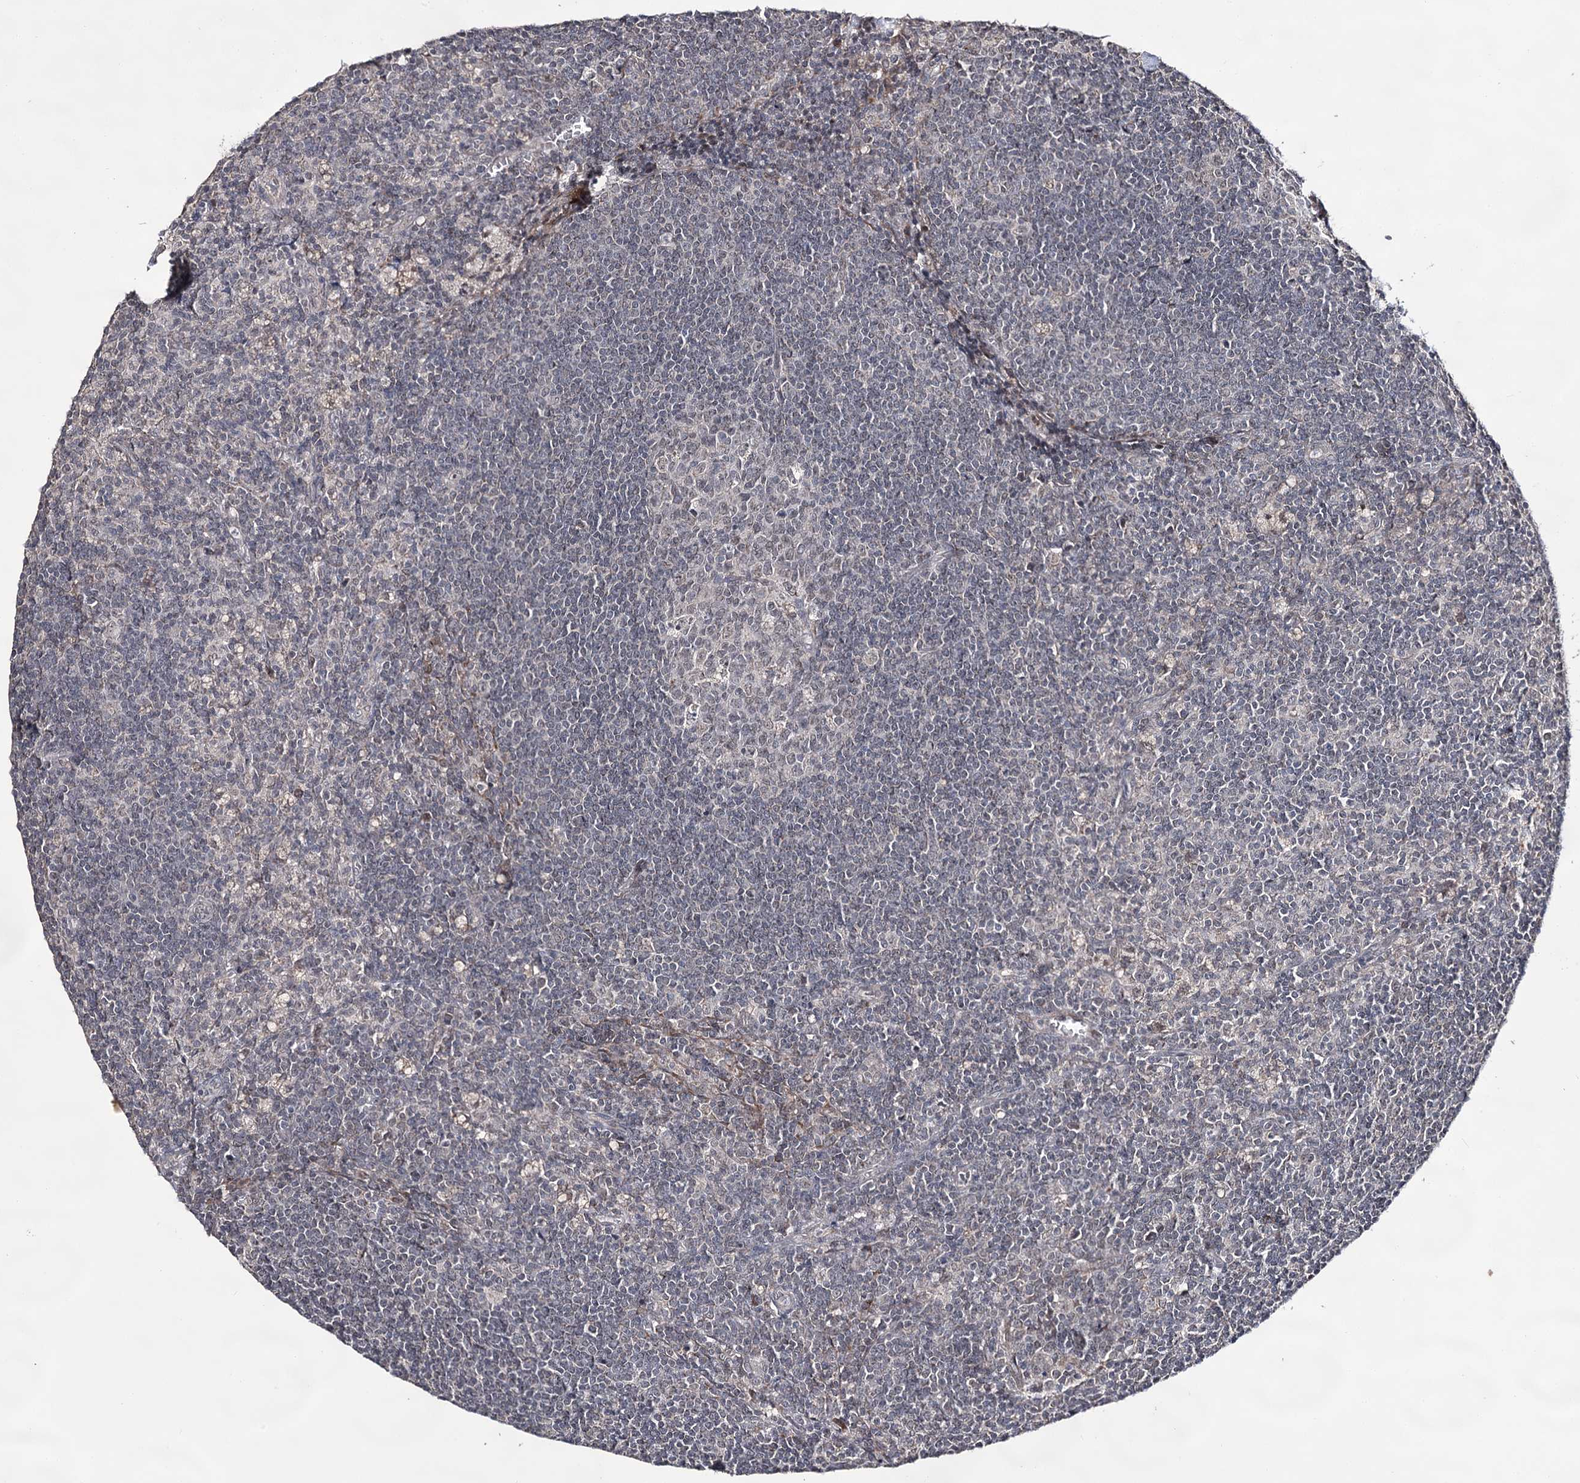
{"staining": {"intensity": "negative", "quantity": "none", "location": "none"}, "tissue": "lymph node", "cell_type": "Germinal center cells", "image_type": "normal", "snomed": [{"axis": "morphology", "description": "Normal tissue, NOS"}, {"axis": "topography", "description": "Lymph node"}], "caption": "Lymph node stained for a protein using immunohistochemistry (IHC) exhibits no positivity germinal center cells.", "gene": "ACTR6", "patient": {"sex": "male", "age": 69}}